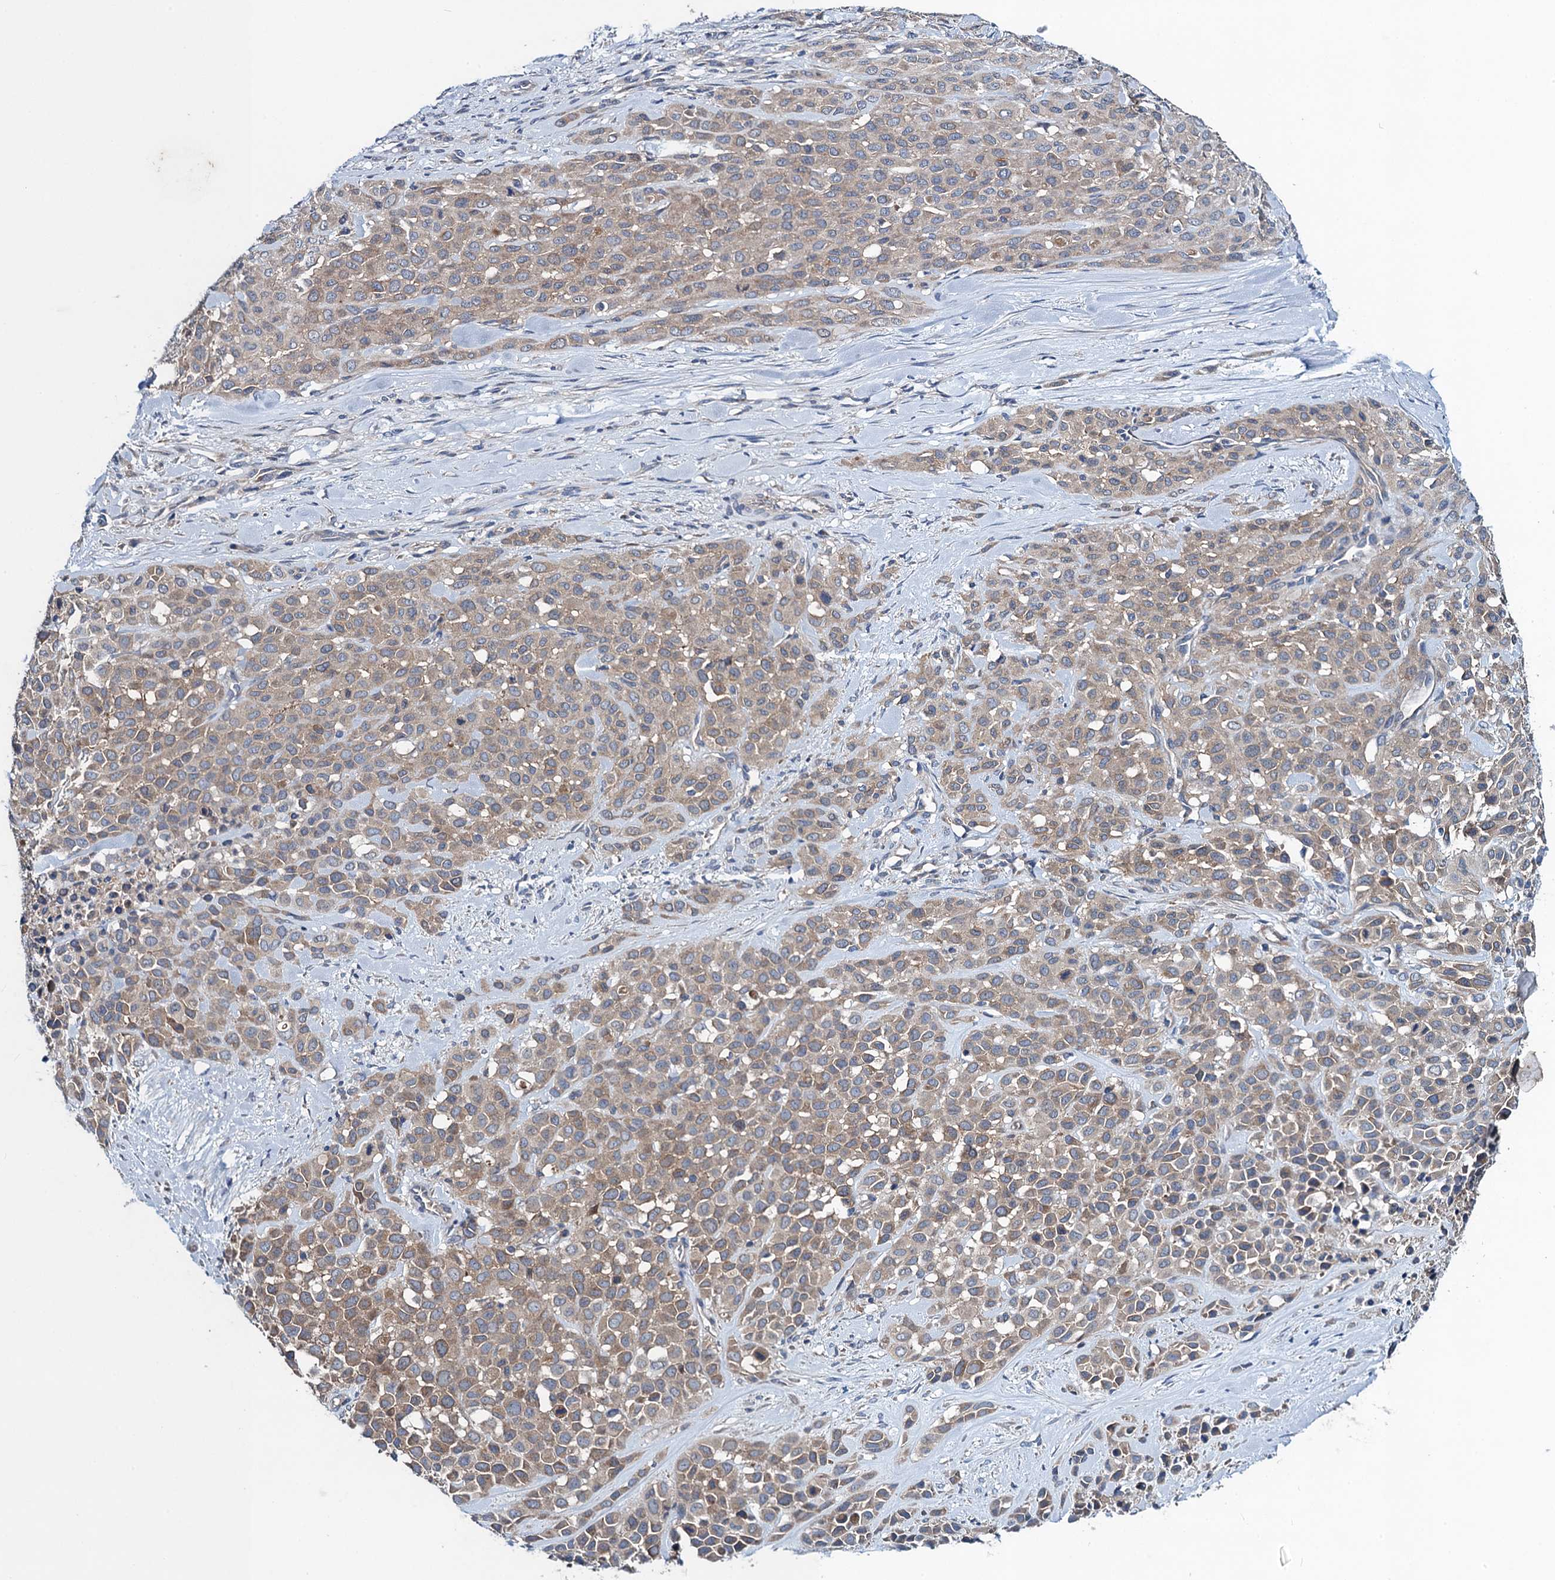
{"staining": {"intensity": "weak", "quantity": ">75%", "location": "cytoplasmic/membranous"}, "tissue": "melanoma", "cell_type": "Tumor cells", "image_type": "cancer", "snomed": [{"axis": "morphology", "description": "Malignant melanoma, Metastatic site"}, {"axis": "topography", "description": "Skin"}], "caption": "This is a histology image of IHC staining of melanoma, which shows weak positivity in the cytoplasmic/membranous of tumor cells.", "gene": "SNAP29", "patient": {"sex": "female", "age": 81}}